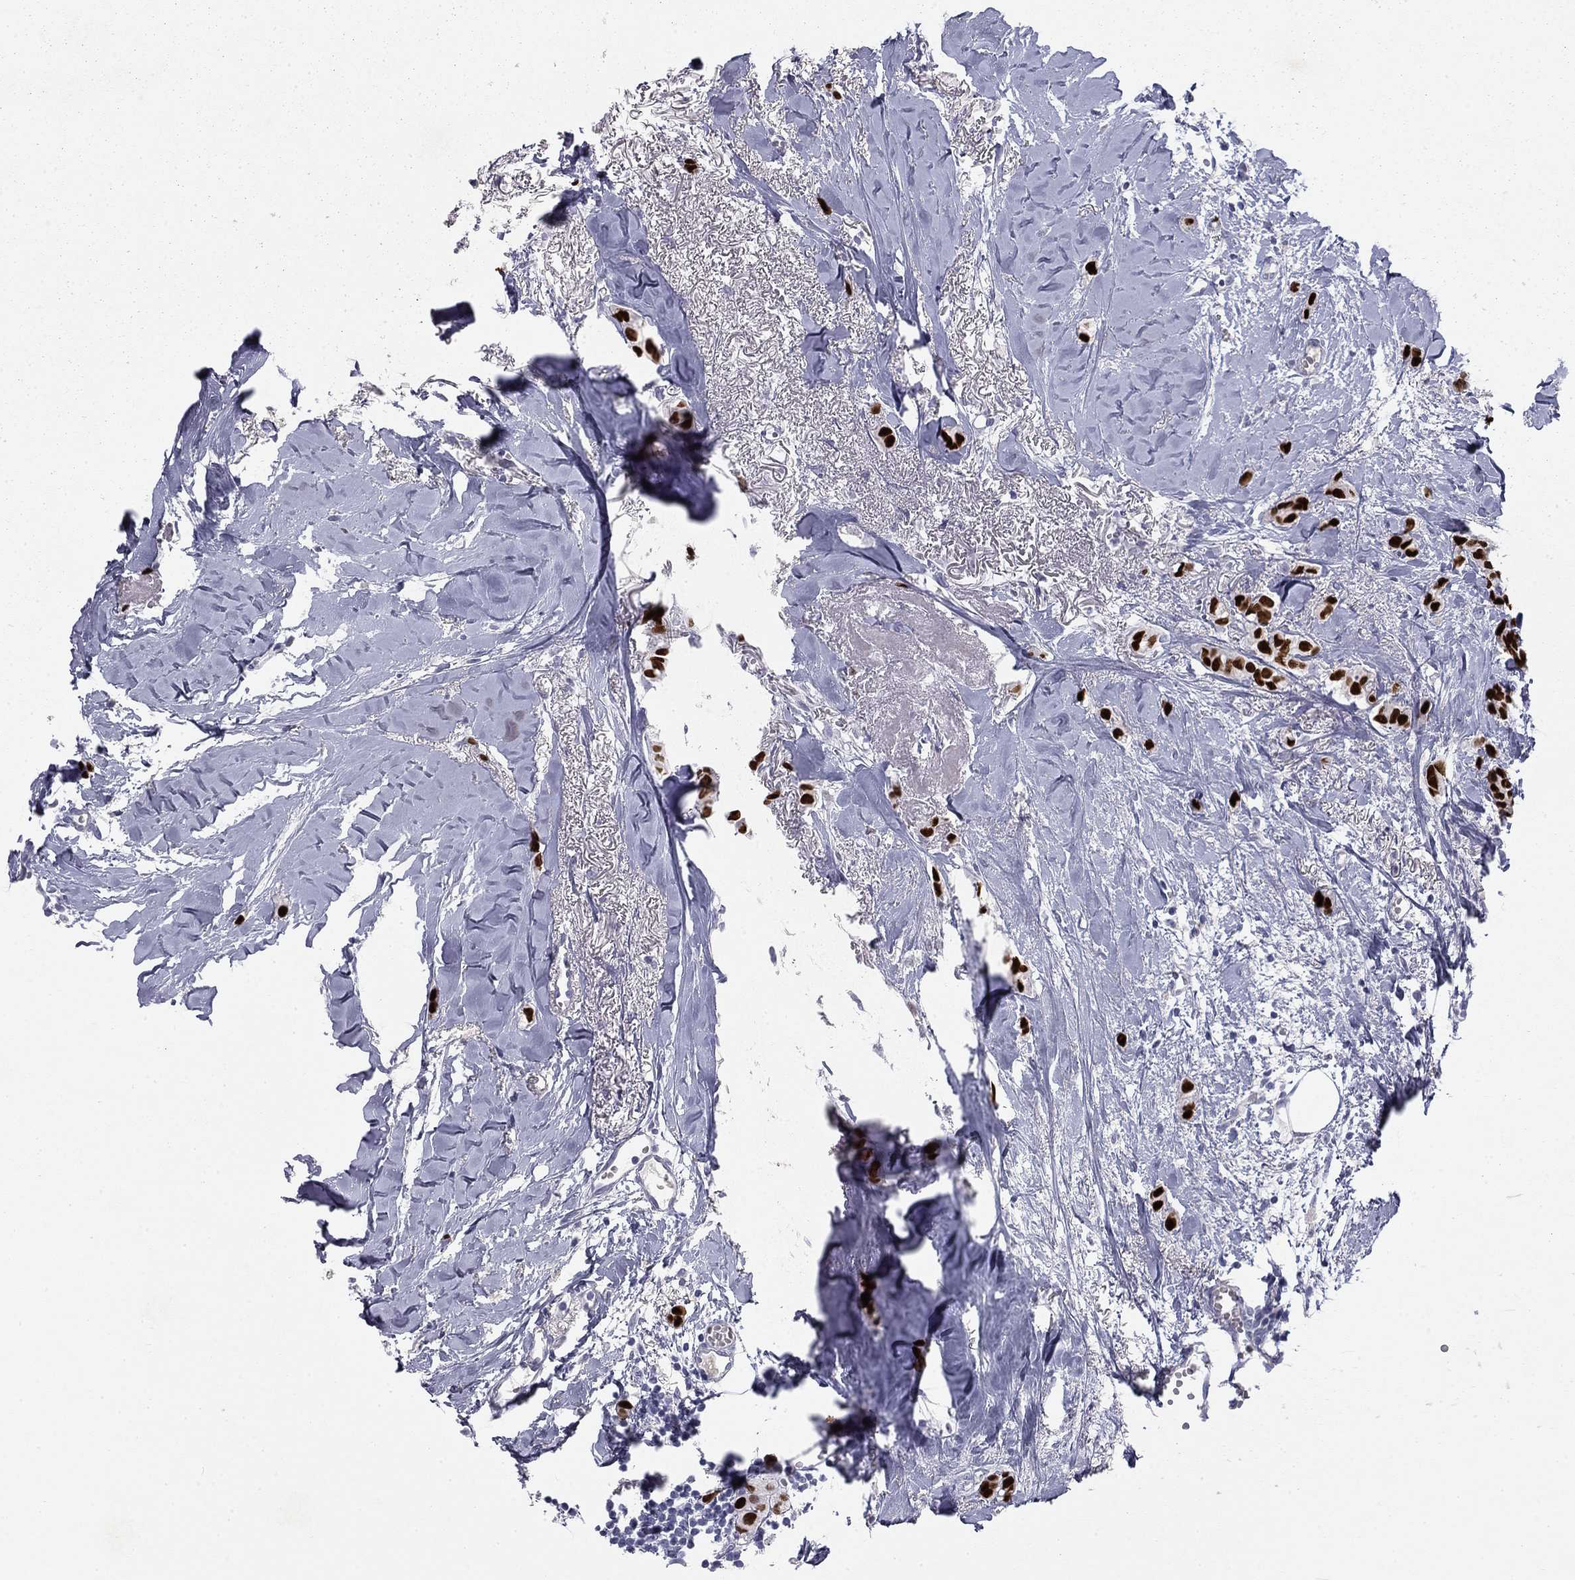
{"staining": {"intensity": "strong", "quantity": ">75%", "location": "nuclear"}, "tissue": "breast cancer", "cell_type": "Tumor cells", "image_type": "cancer", "snomed": [{"axis": "morphology", "description": "Duct carcinoma"}, {"axis": "topography", "description": "Breast"}], "caption": "Invasive ductal carcinoma (breast) tissue exhibits strong nuclear expression in about >75% of tumor cells, visualized by immunohistochemistry.", "gene": "TFAP2B", "patient": {"sex": "female", "age": 85}}